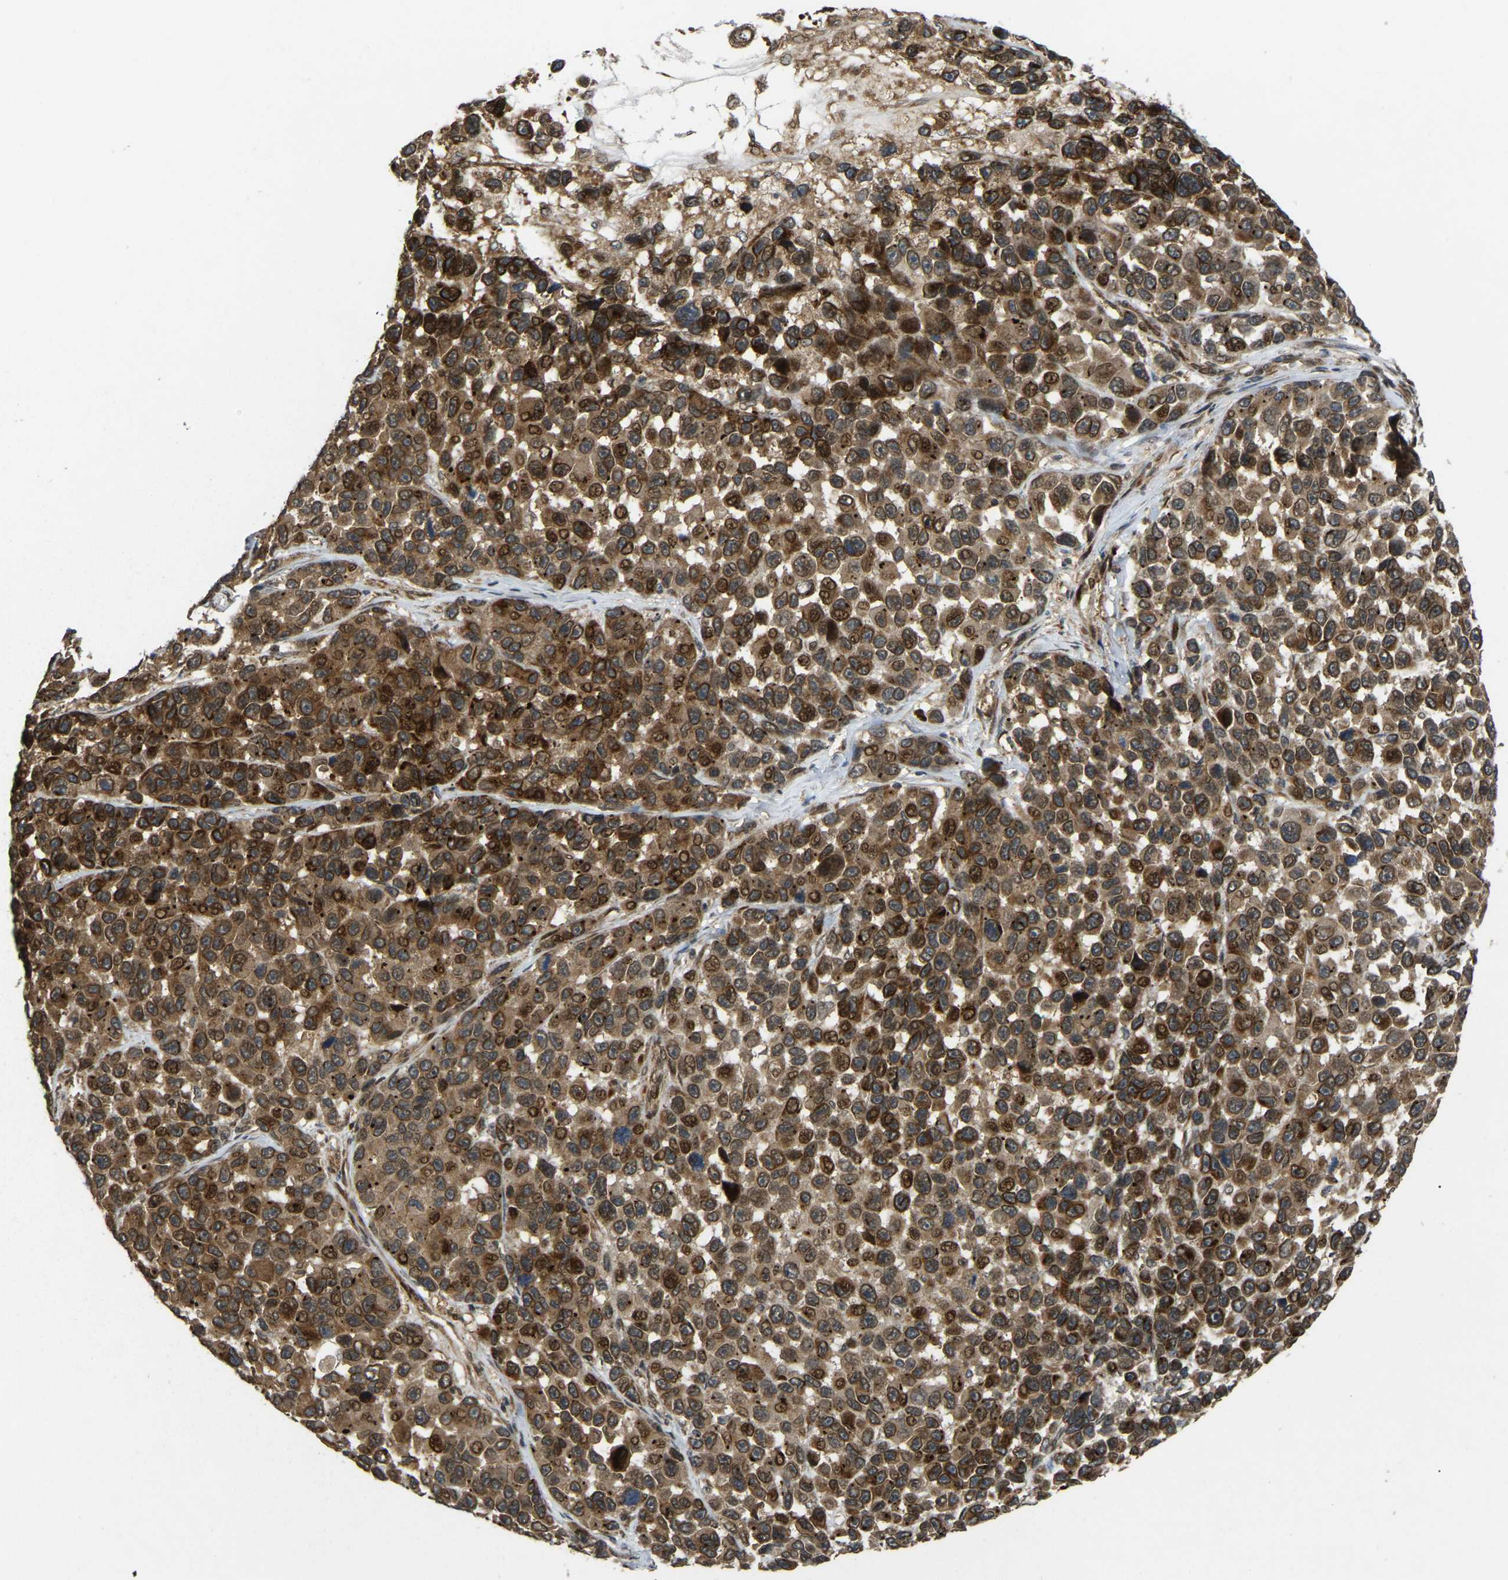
{"staining": {"intensity": "strong", "quantity": ">75%", "location": "cytoplasmic/membranous,nuclear"}, "tissue": "melanoma", "cell_type": "Tumor cells", "image_type": "cancer", "snomed": [{"axis": "morphology", "description": "Malignant melanoma, NOS"}, {"axis": "topography", "description": "Skin"}], "caption": "About >75% of tumor cells in human melanoma display strong cytoplasmic/membranous and nuclear protein positivity as visualized by brown immunohistochemical staining.", "gene": "KIAA1549", "patient": {"sex": "male", "age": 53}}